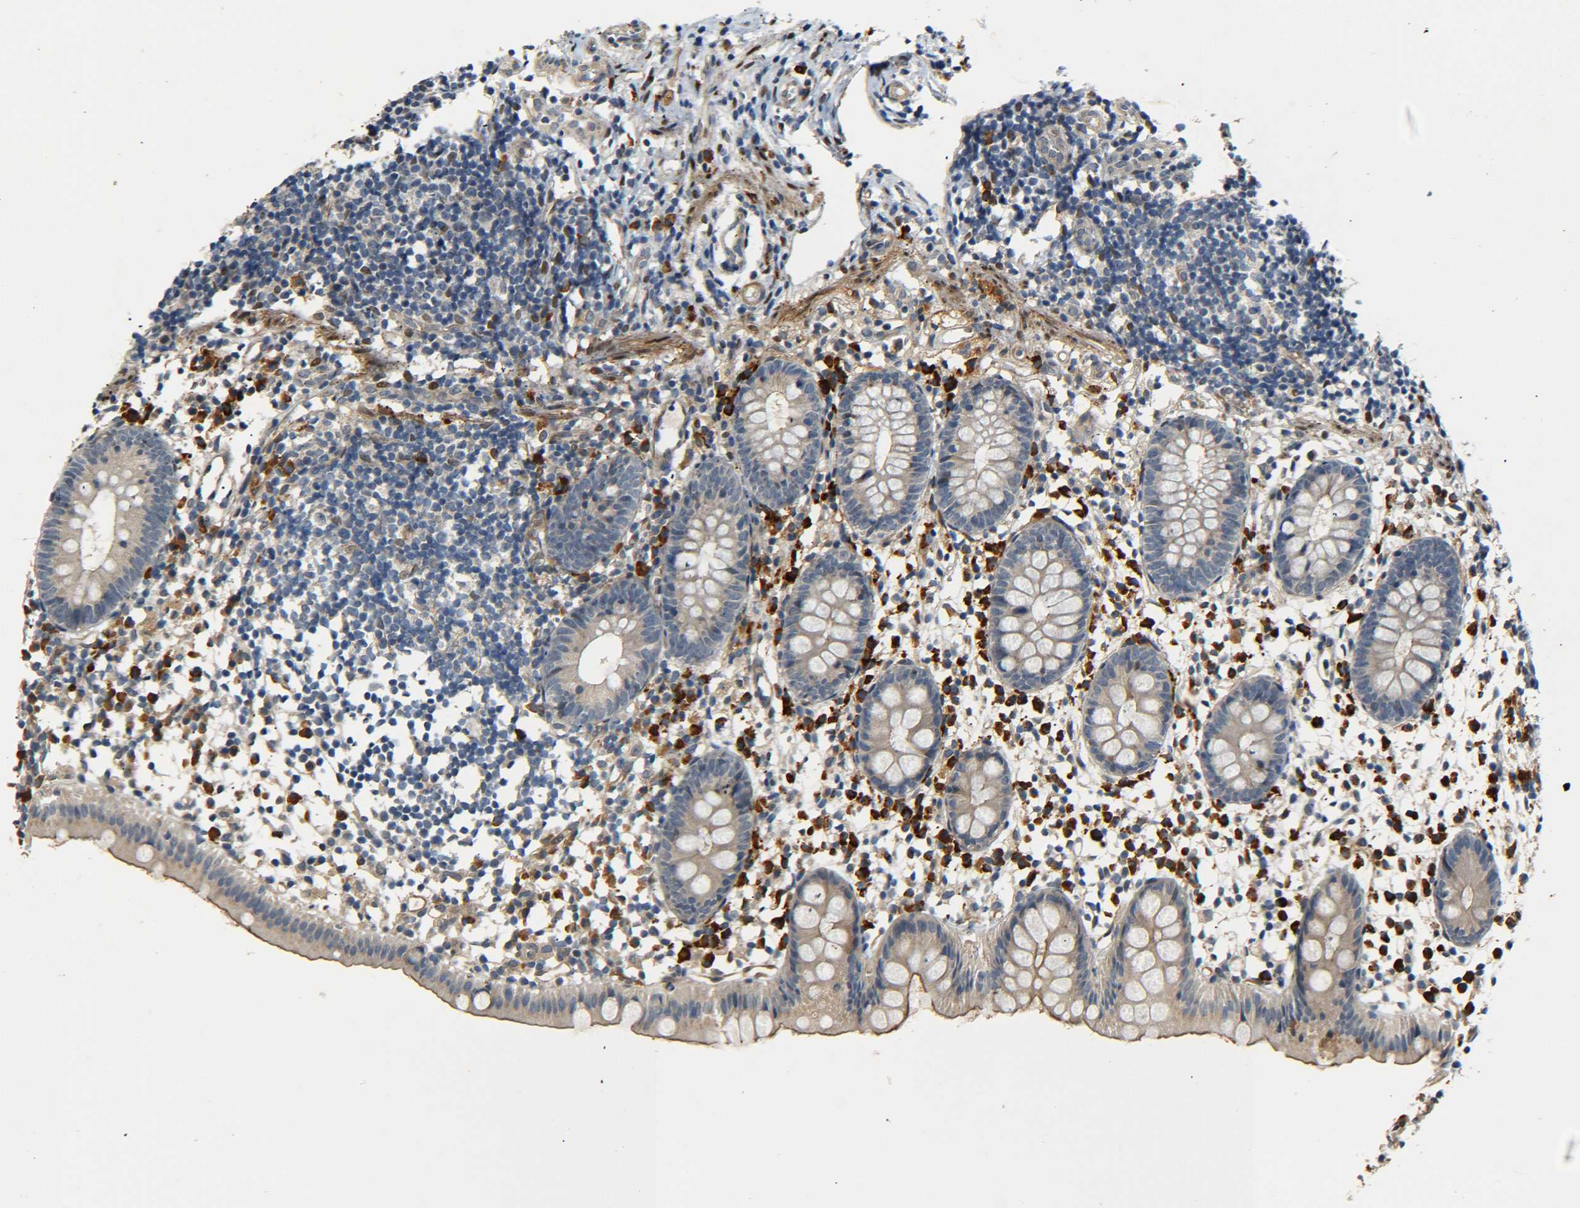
{"staining": {"intensity": "moderate", "quantity": "<25%", "location": "cytoplasmic/membranous"}, "tissue": "appendix", "cell_type": "Glandular cells", "image_type": "normal", "snomed": [{"axis": "morphology", "description": "Normal tissue, NOS"}, {"axis": "topography", "description": "Appendix"}], "caption": "Brown immunohistochemical staining in unremarkable human appendix demonstrates moderate cytoplasmic/membranous expression in approximately <25% of glandular cells.", "gene": "MEIS1", "patient": {"sex": "female", "age": 20}}